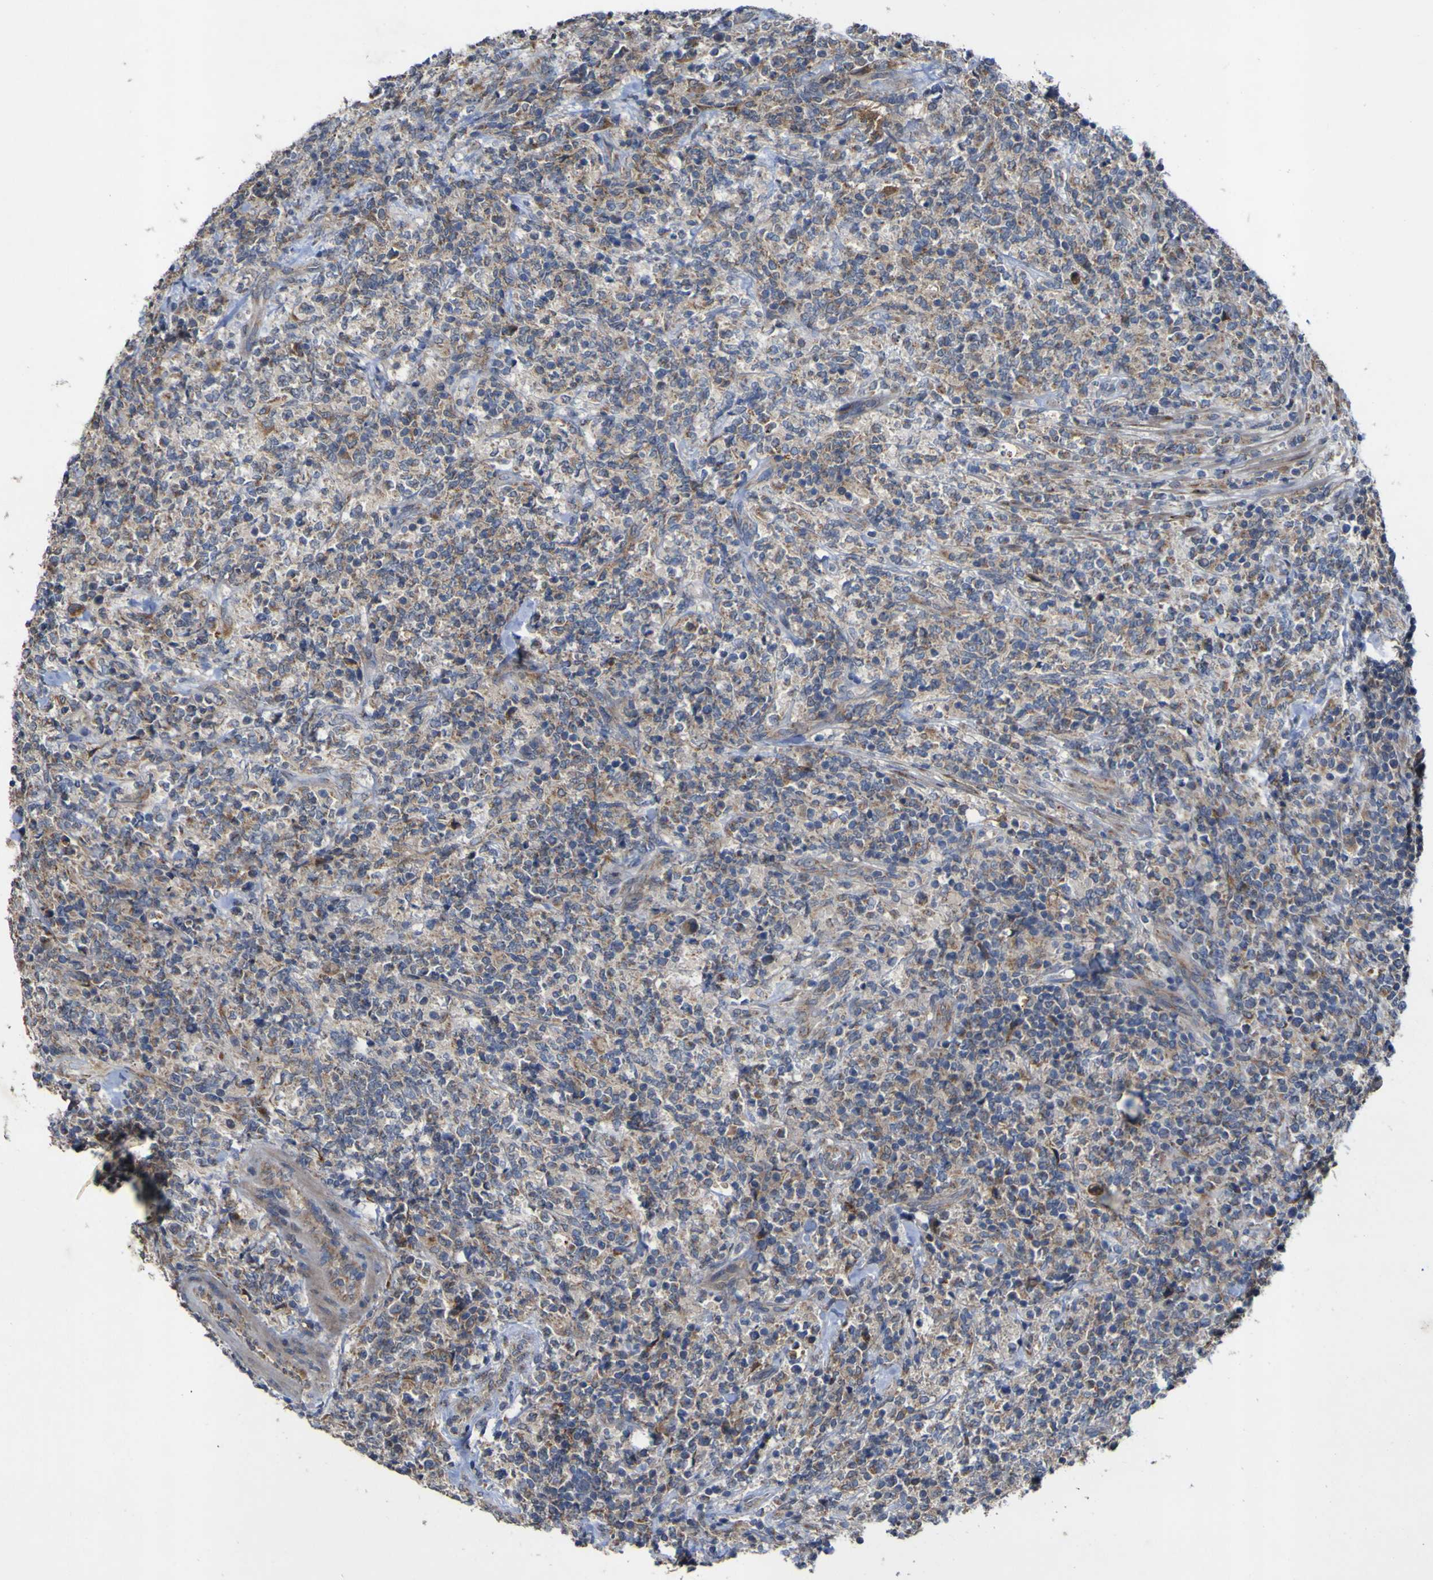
{"staining": {"intensity": "weak", "quantity": ">75%", "location": "cytoplasmic/membranous"}, "tissue": "lymphoma", "cell_type": "Tumor cells", "image_type": "cancer", "snomed": [{"axis": "morphology", "description": "Malignant lymphoma, non-Hodgkin's type, High grade"}, {"axis": "topography", "description": "Soft tissue"}], "caption": "Lymphoma stained for a protein (brown) demonstrates weak cytoplasmic/membranous positive staining in about >75% of tumor cells.", "gene": "IRAK2", "patient": {"sex": "male", "age": 18}}